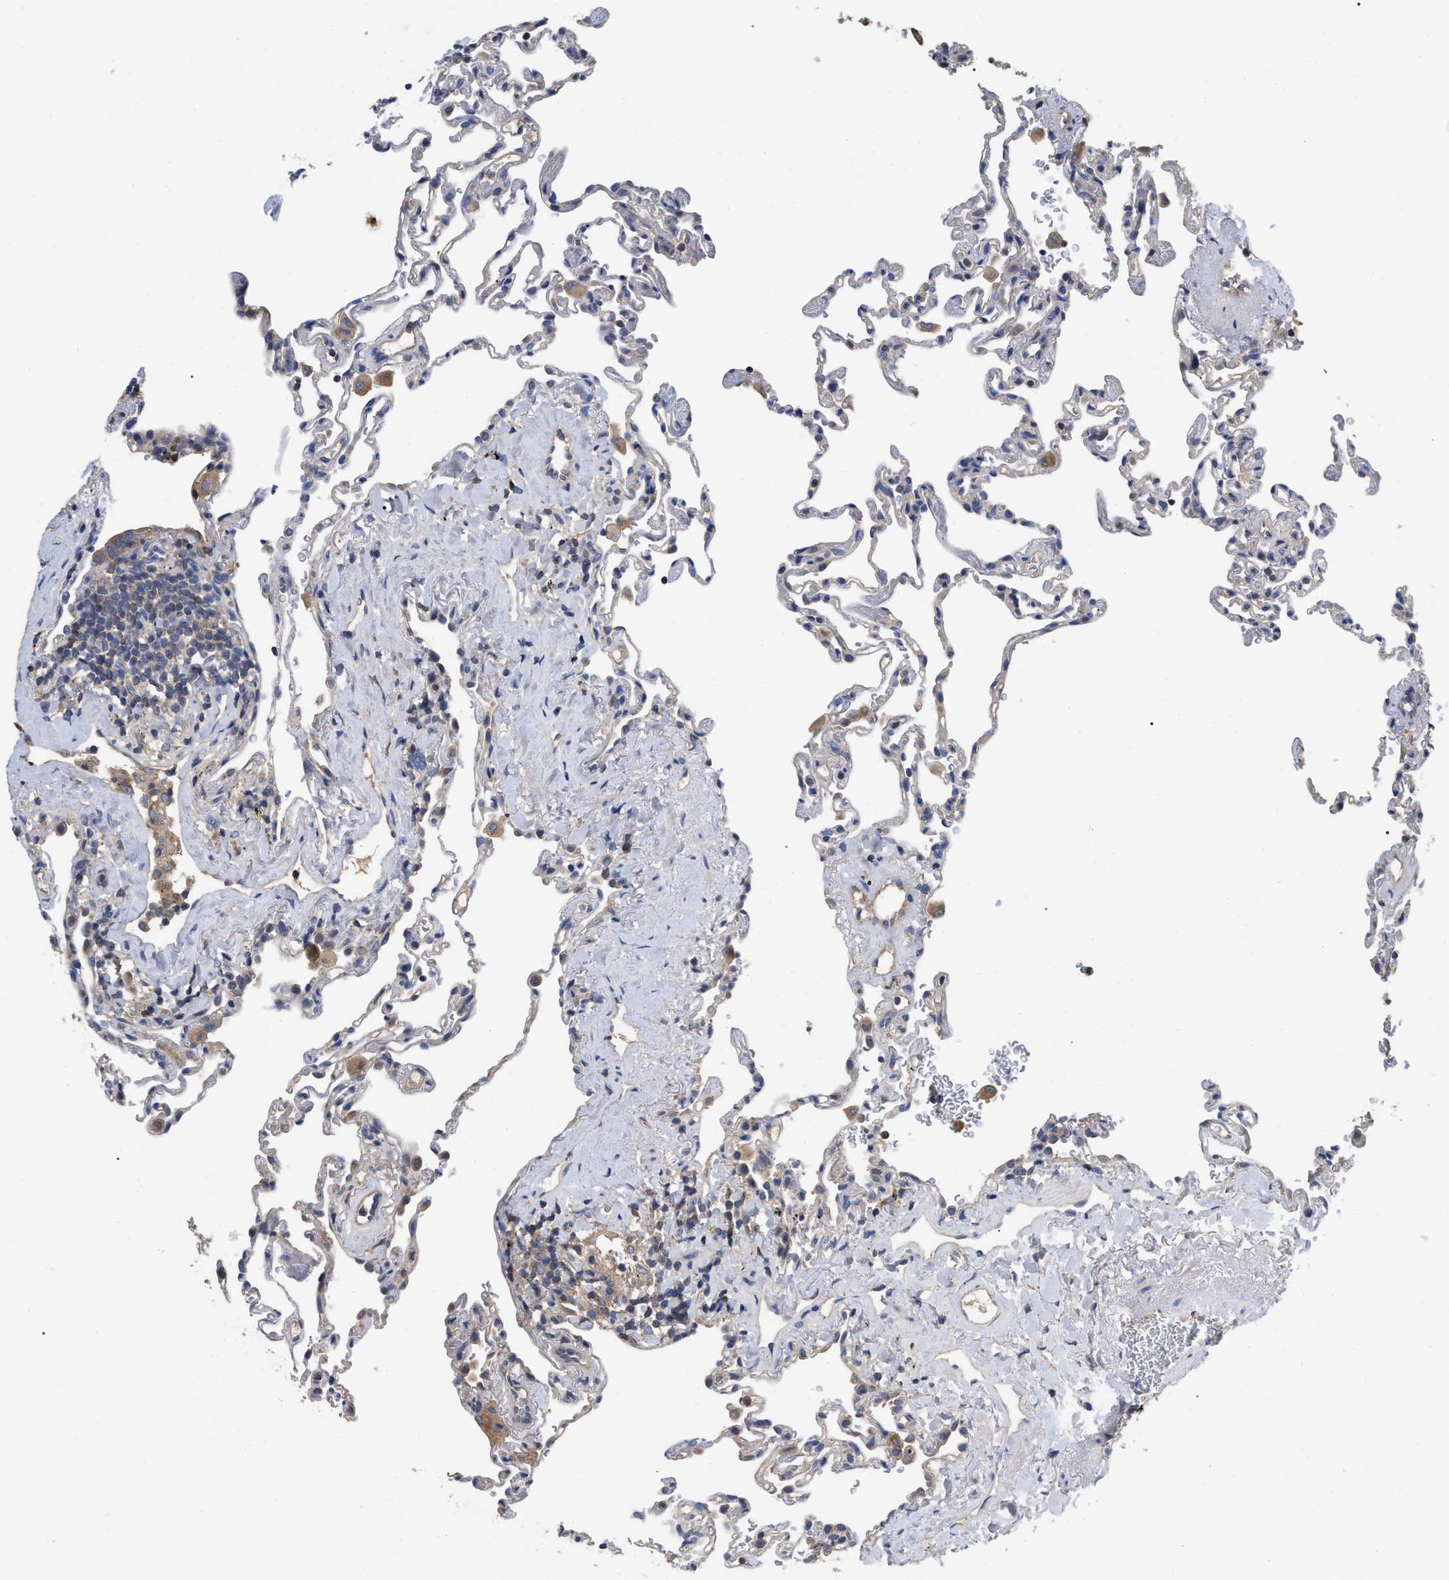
{"staining": {"intensity": "weak", "quantity": "<25%", "location": "cytoplasmic/membranous"}, "tissue": "lung", "cell_type": "Alveolar cells", "image_type": "normal", "snomed": [{"axis": "morphology", "description": "Normal tissue, NOS"}, {"axis": "topography", "description": "Lung"}], "caption": "High magnification brightfield microscopy of unremarkable lung stained with DAB (brown) and counterstained with hematoxylin (blue): alveolar cells show no significant staining. (Stains: DAB (3,3'-diaminobenzidine) immunohistochemistry with hematoxylin counter stain, Microscopy: brightfield microscopy at high magnification).", "gene": "RAP1GDS1", "patient": {"sex": "male", "age": 59}}